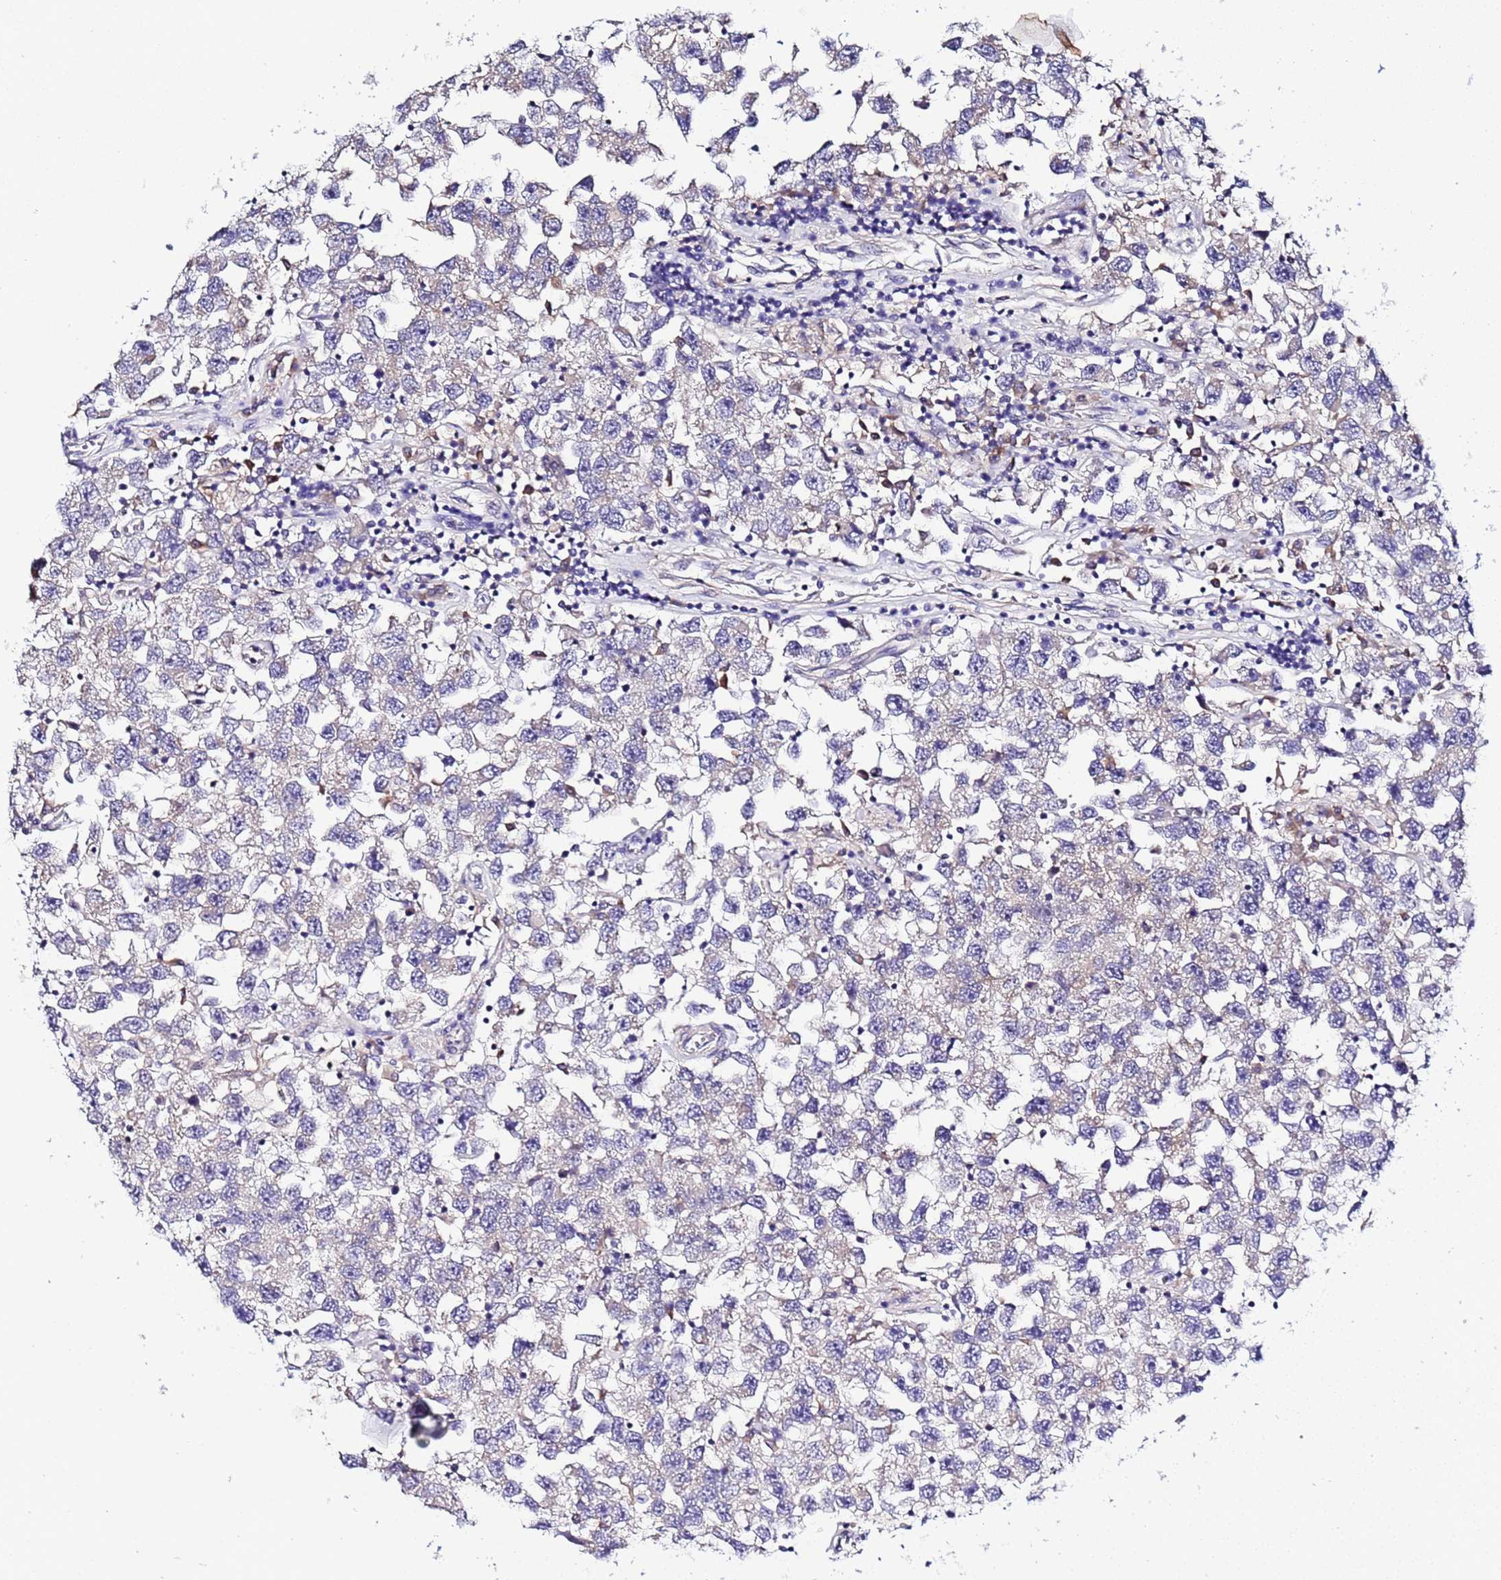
{"staining": {"intensity": "negative", "quantity": "none", "location": "none"}, "tissue": "testis cancer", "cell_type": "Tumor cells", "image_type": "cancer", "snomed": [{"axis": "morphology", "description": "Seminoma, NOS"}, {"axis": "topography", "description": "Testis"}], "caption": "Immunohistochemical staining of testis seminoma shows no significant expression in tumor cells. (DAB immunohistochemistry, high magnification).", "gene": "ELMOD2", "patient": {"sex": "male", "age": 26}}